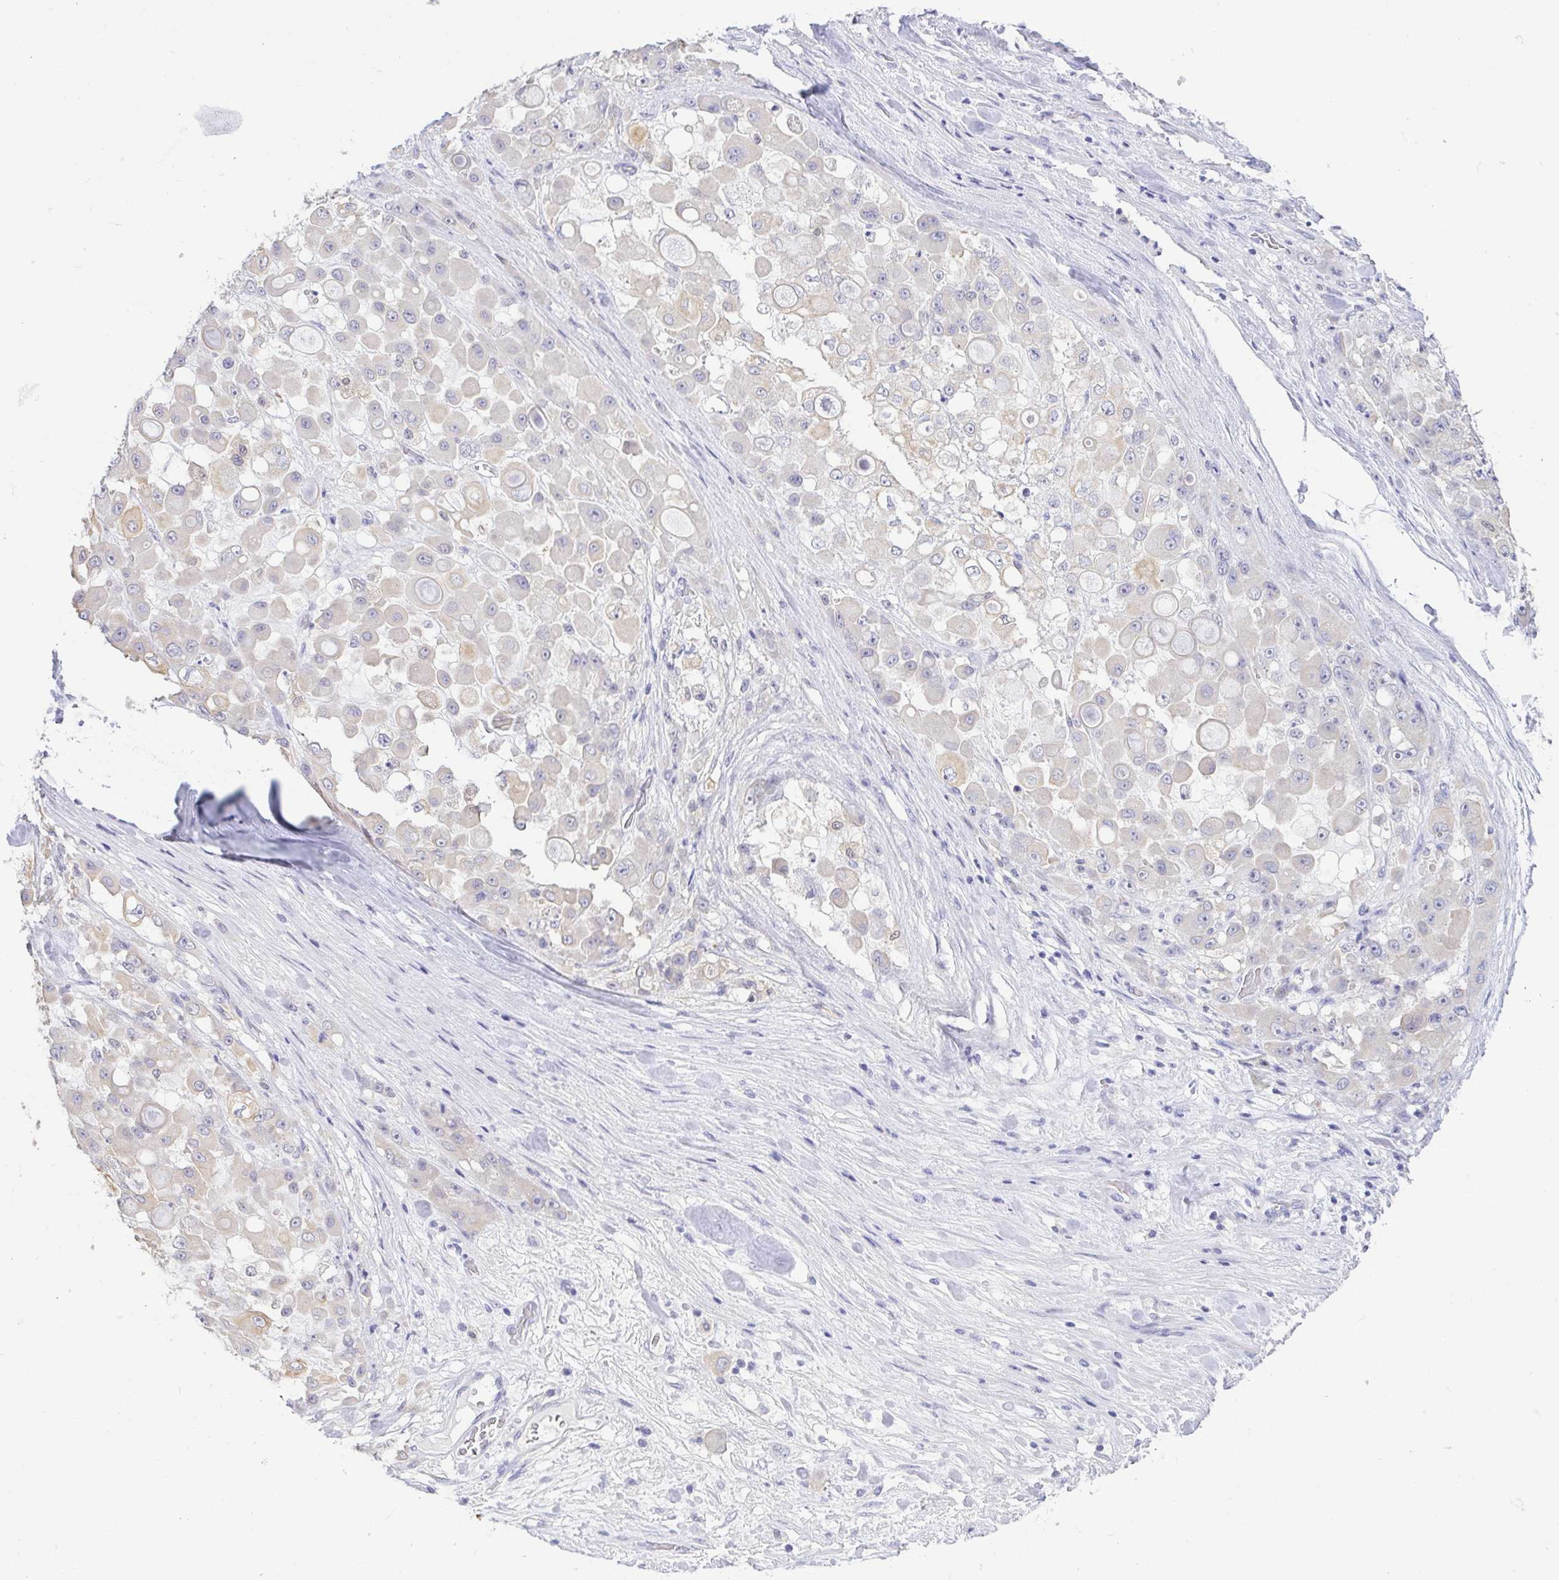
{"staining": {"intensity": "negative", "quantity": "none", "location": "none"}, "tissue": "stomach cancer", "cell_type": "Tumor cells", "image_type": "cancer", "snomed": [{"axis": "morphology", "description": "Adenocarcinoma, NOS"}, {"axis": "topography", "description": "Stomach"}], "caption": "Stomach cancer stained for a protein using immunohistochemistry reveals no positivity tumor cells.", "gene": "FABP3", "patient": {"sex": "female", "age": 76}}